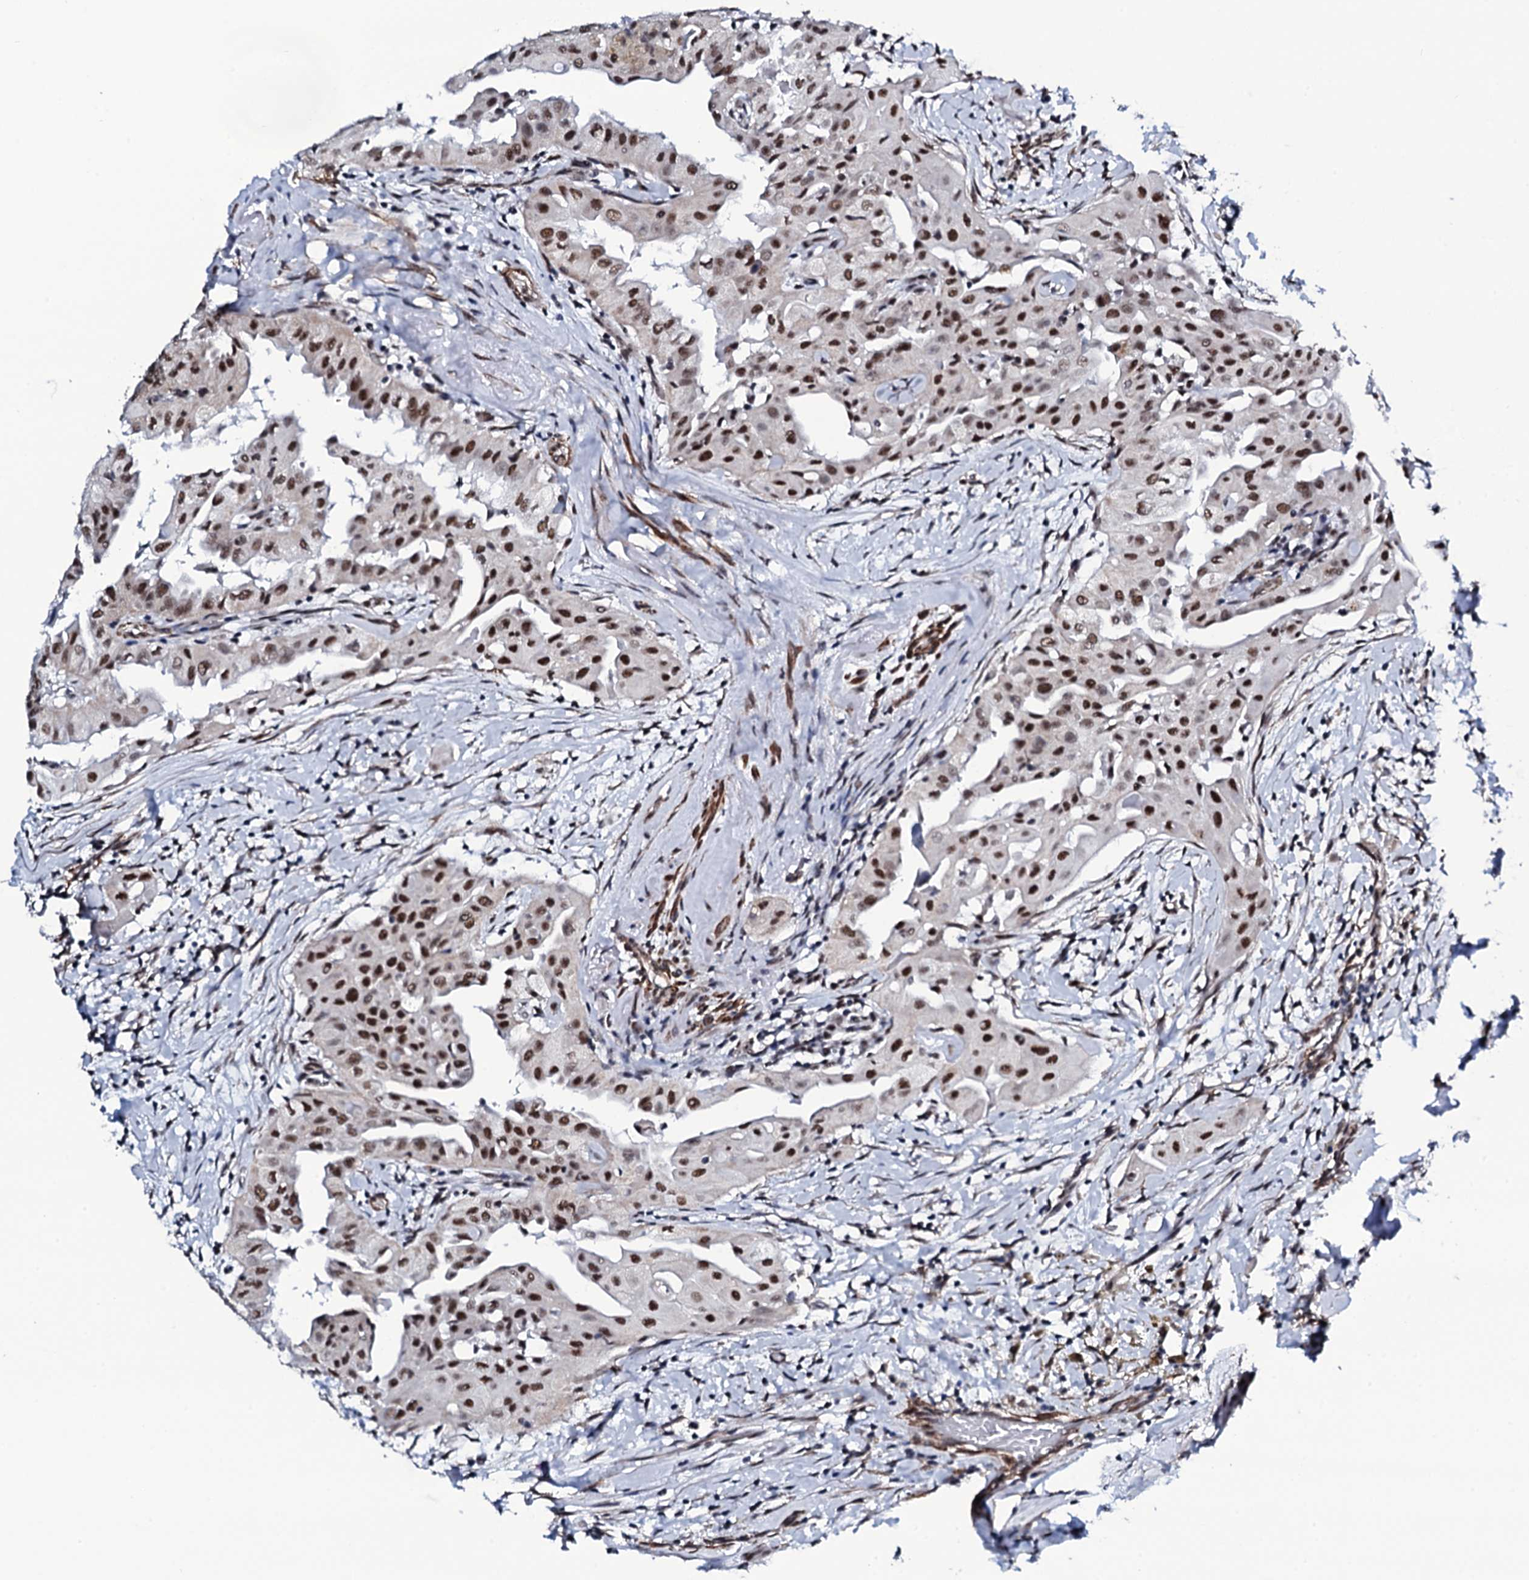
{"staining": {"intensity": "moderate", "quantity": ">75%", "location": "nuclear"}, "tissue": "thyroid cancer", "cell_type": "Tumor cells", "image_type": "cancer", "snomed": [{"axis": "morphology", "description": "Papillary adenocarcinoma, NOS"}, {"axis": "topography", "description": "Thyroid gland"}], "caption": "Immunohistochemical staining of papillary adenocarcinoma (thyroid) exhibits medium levels of moderate nuclear positivity in about >75% of tumor cells.", "gene": "CWC15", "patient": {"sex": "female", "age": 59}}